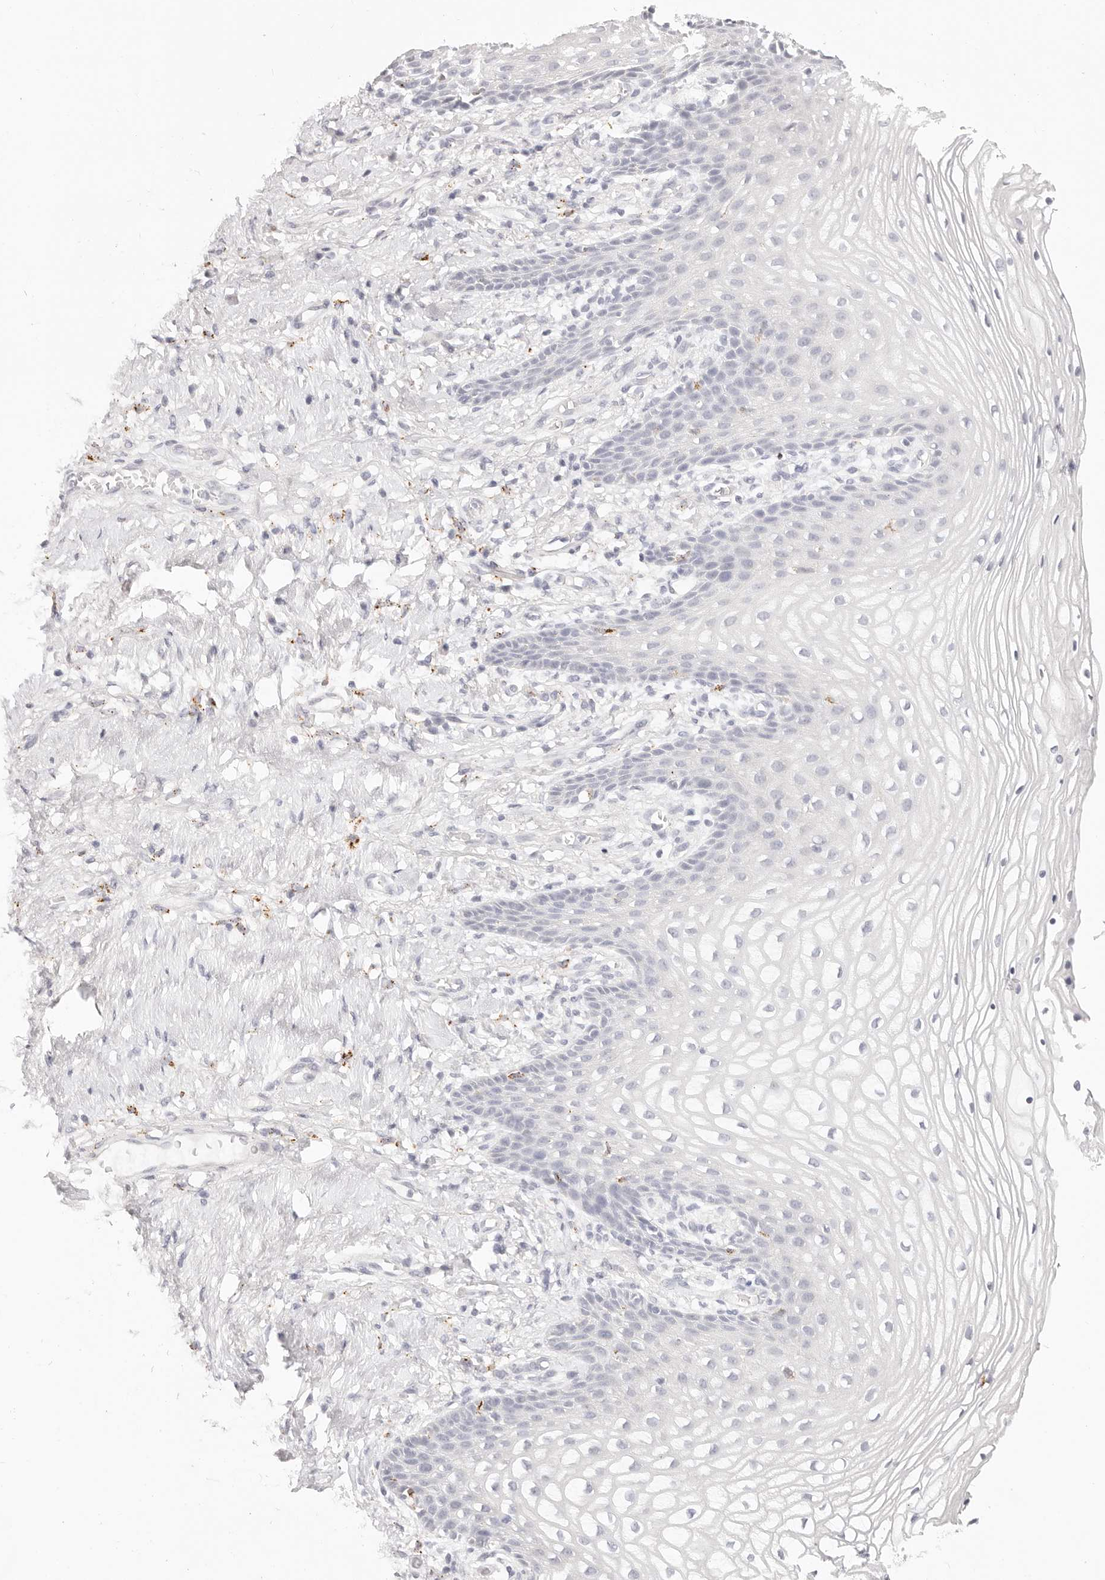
{"staining": {"intensity": "moderate", "quantity": "<25%", "location": "cytoplasmic/membranous"}, "tissue": "vagina", "cell_type": "Squamous epithelial cells", "image_type": "normal", "snomed": [{"axis": "morphology", "description": "Normal tissue, NOS"}, {"axis": "topography", "description": "Vagina"}], "caption": "DAB immunohistochemical staining of normal vagina shows moderate cytoplasmic/membranous protein positivity in approximately <25% of squamous epithelial cells. (DAB = brown stain, brightfield microscopy at high magnification).", "gene": "STKLD1", "patient": {"sex": "female", "age": 60}}